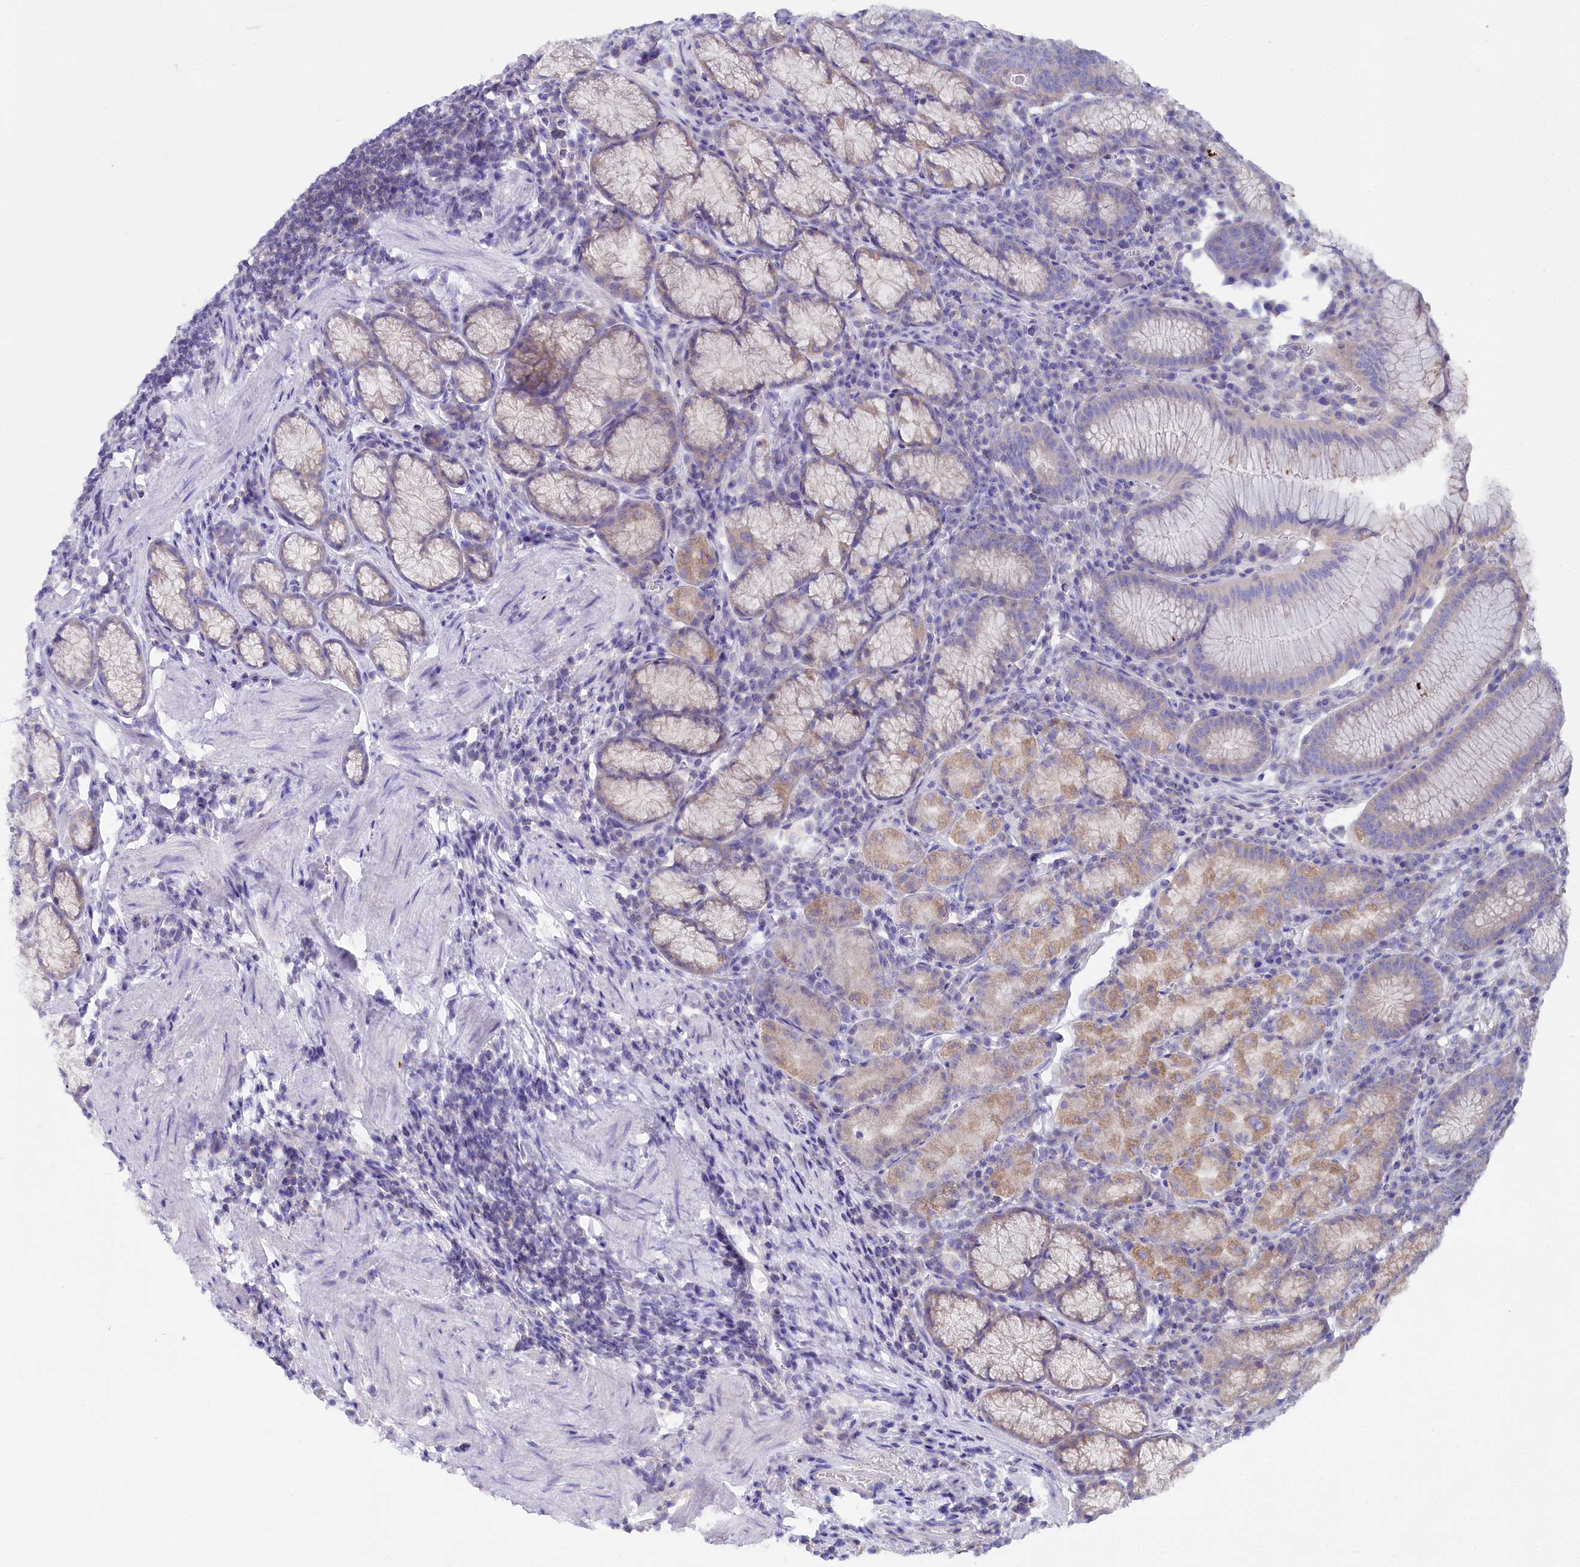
{"staining": {"intensity": "moderate", "quantity": "25%-75%", "location": "cytoplasmic/membranous"}, "tissue": "stomach", "cell_type": "Glandular cells", "image_type": "normal", "snomed": [{"axis": "morphology", "description": "Normal tissue, NOS"}, {"axis": "topography", "description": "Stomach"}], "caption": "Glandular cells display medium levels of moderate cytoplasmic/membranous staining in approximately 25%-75% of cells in unremarkable stomach.", "gene": "VPS26B", "patient": {"sex": "male", "age": 55}}